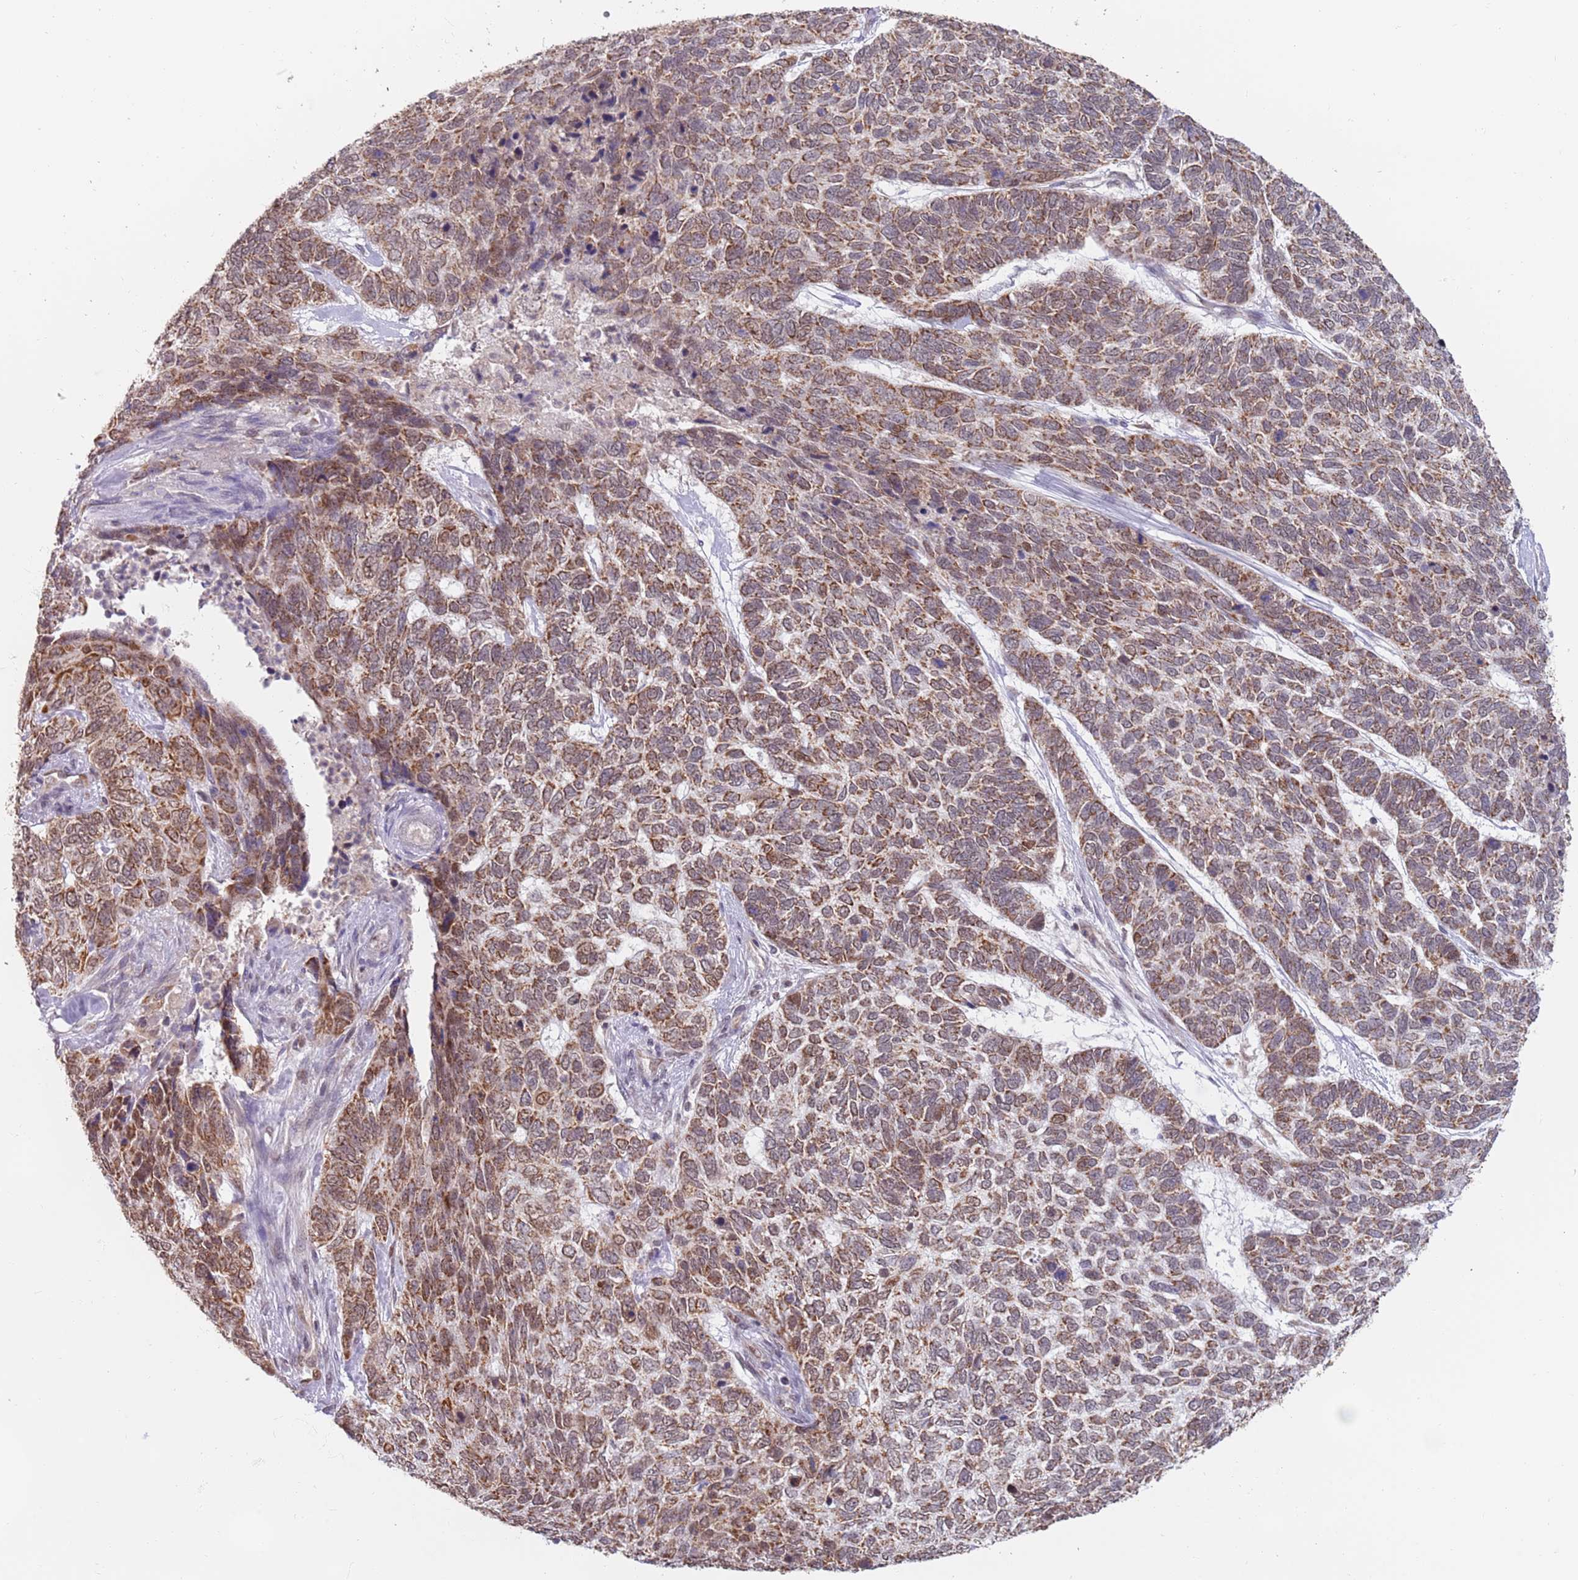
{"staining": {"intensity": "moderate", "quantity": ">75%", "location": "cytoplasmic/membranous"}, "tissue": "skin cancer", "cell_type": "Tumor cells", "image_type": "cancer", "snomed": [{"axis": "morphology", "description": "Basal cell carcinoma"}, {"axis": "topography", "description": "Skin"}], "caption": "The image shows immunohistochemical staining of basal cell carcinoma (skin). There is moderate cytoplasmic/membranous positivity is appreciated in approximately >75% of tumor cells. (DAB IHC, brown staining for protein, blue staining for nuclei).", "gene": "TIMM13", "patient": {"sex": "female", "age": 65}}